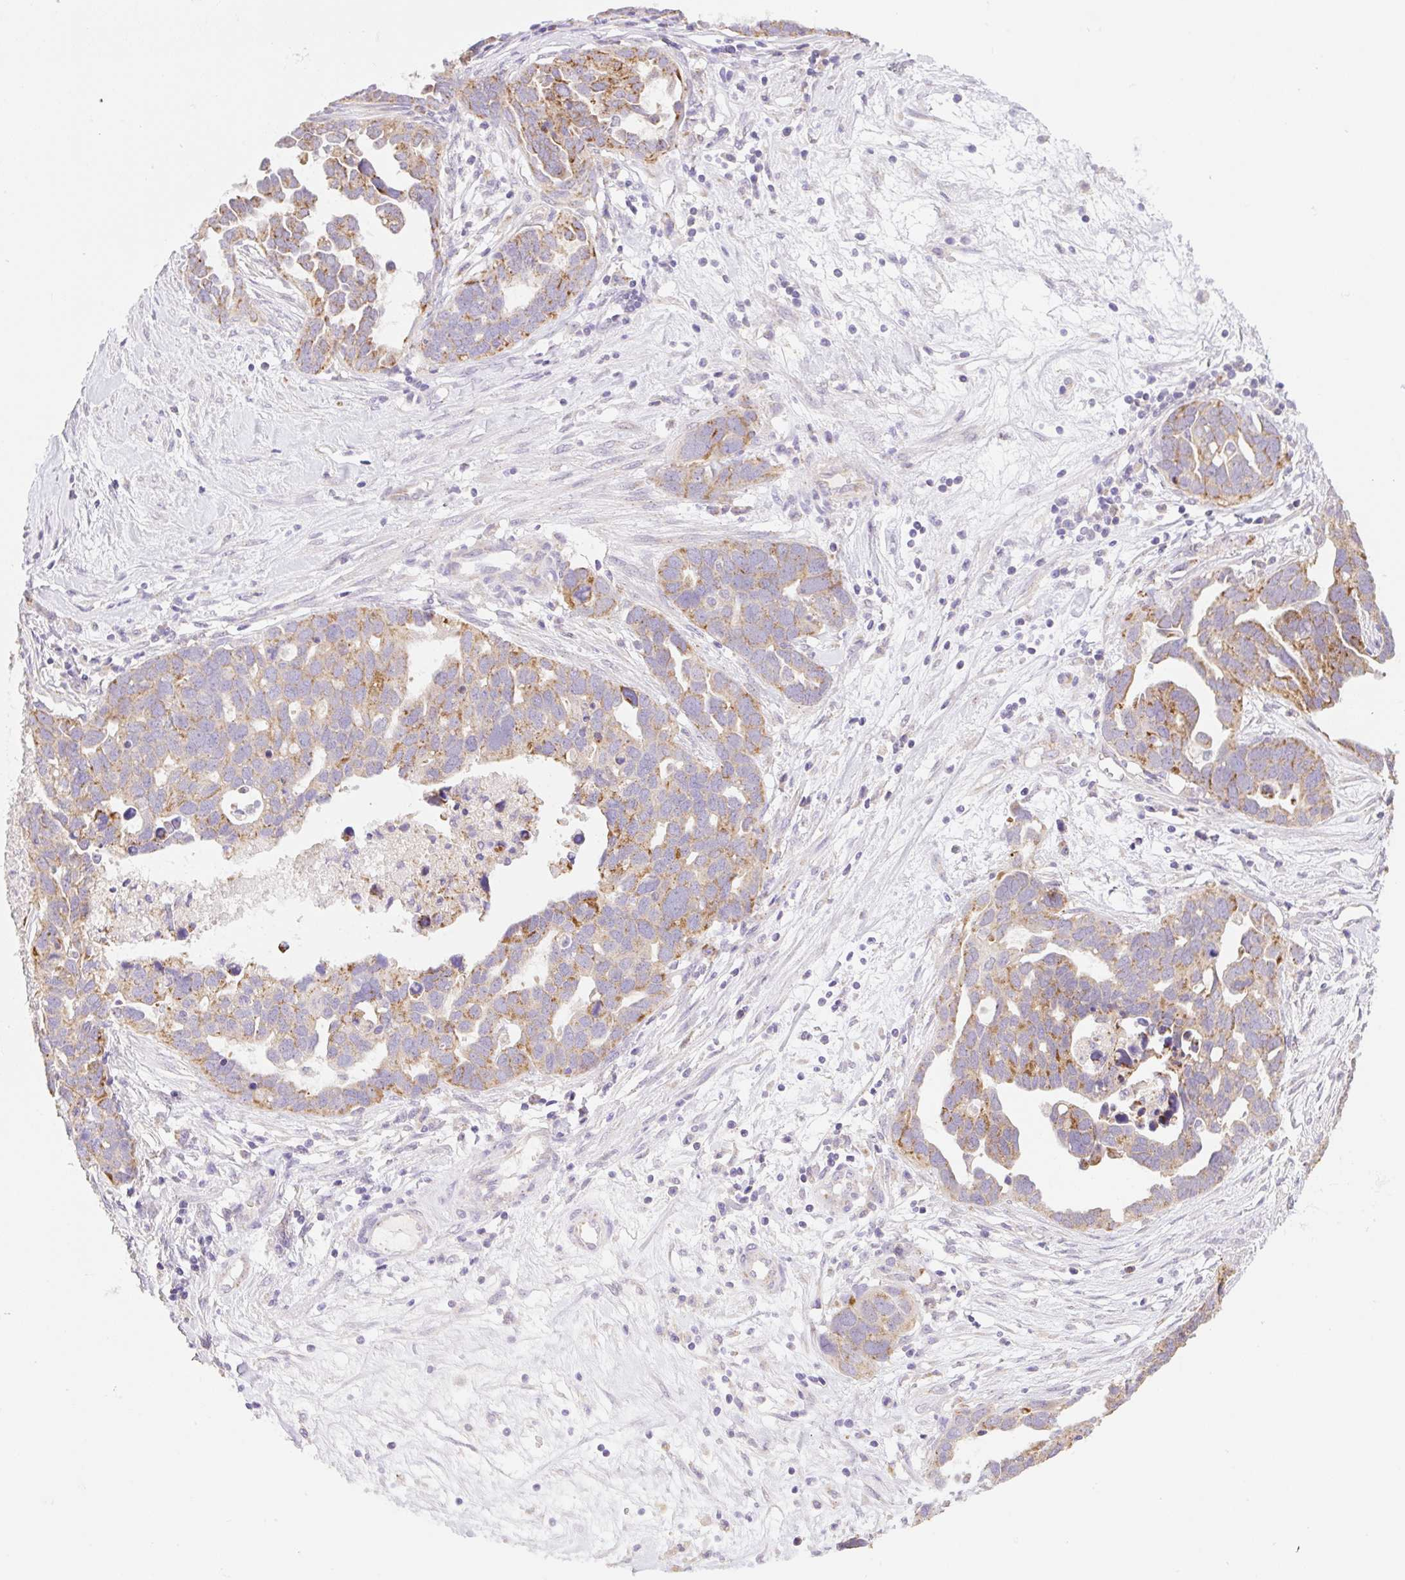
{"staining": {"intensity": "moderate", "quantity": "25%-75%", "location": "cytoplasmic/membranous"}, "tissue": "ovarian cancer", "cell_type": "Tumor cells", "image_type": "cancer", "snomed": [{"axis": "morphology", "description": "Cystadenocarcinoma, serous, NOS"}, {"axis": "topography", "description": "Ovary"}], "caption": "Immunohistochemical staining of ovarian cancer (serous cystadenocarcinoma) demonstrates medium levels of moderate cytoplasmic/membranous protein positivity in about 25%-75% of tumor cells.", "gene": "COPZ2", "patient": {"sex": "female", "age": 54}}